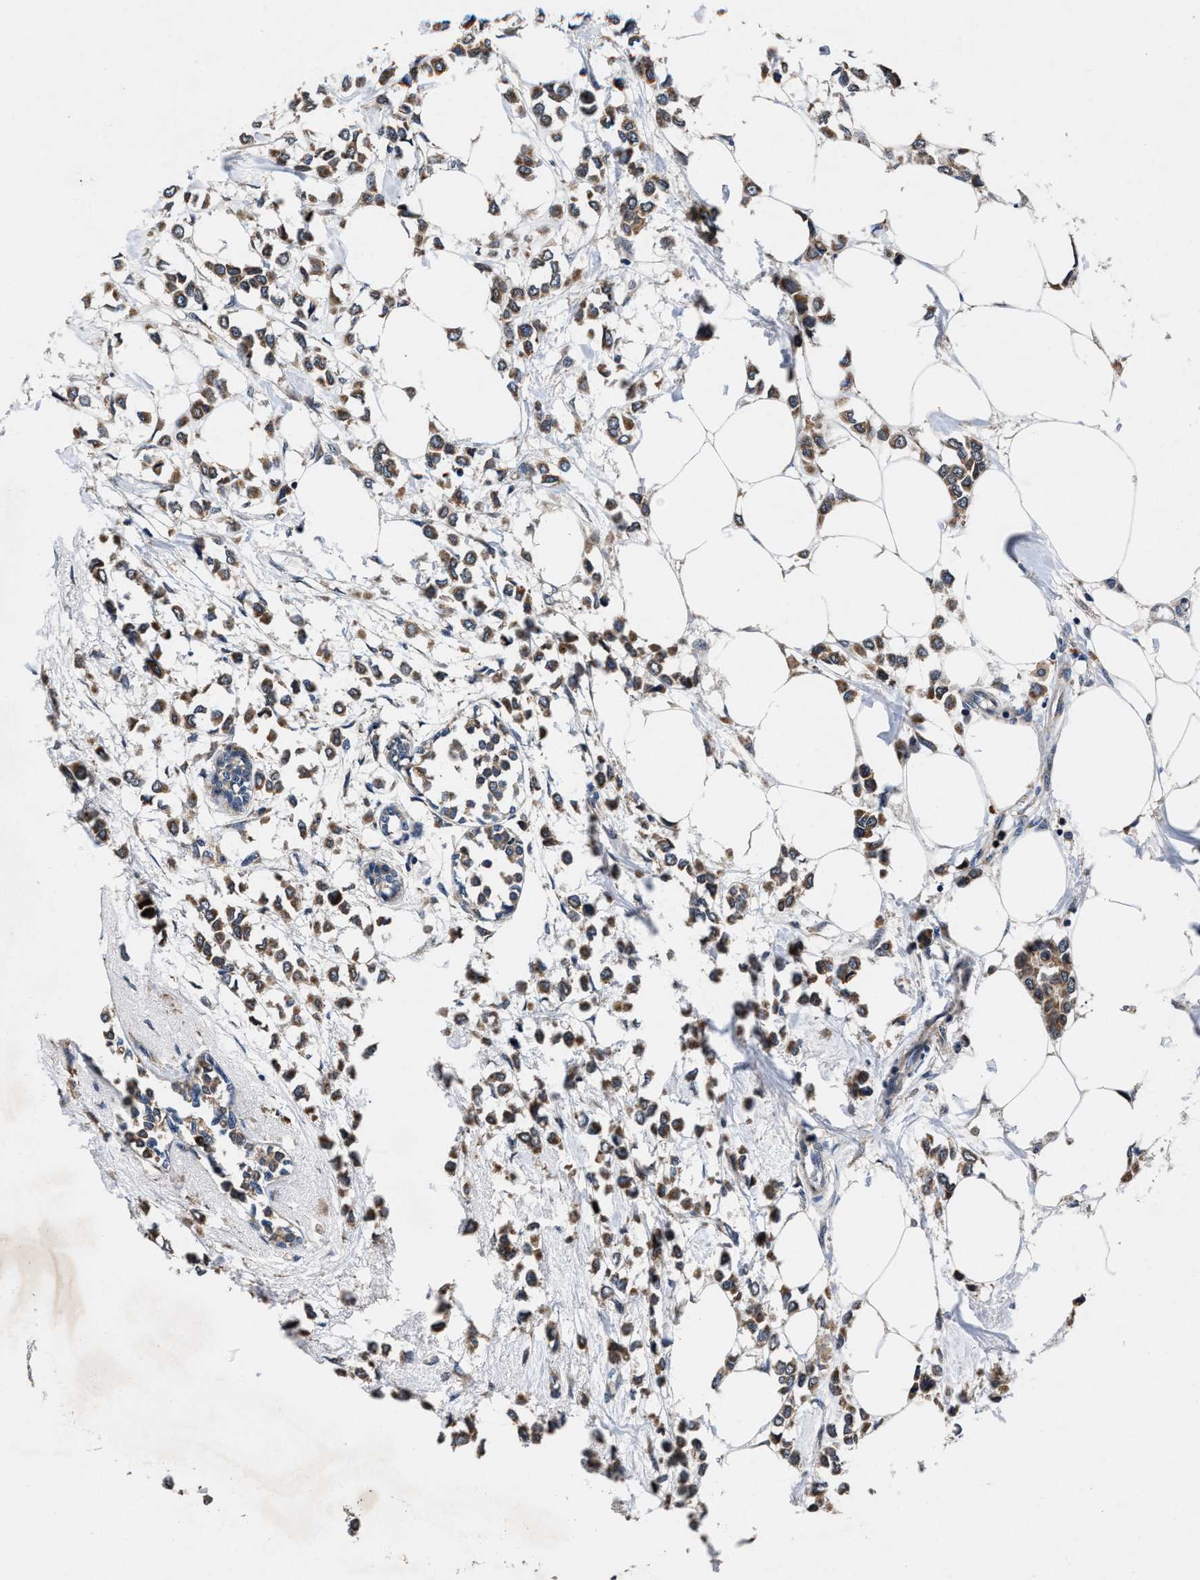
{"staining": {"intensity": "moderate", "quantity": ">75%", "location": "cytoplasmic/membranous"}, "tissue": "breast cancer", "cell_type": "Tumor cells", "image_type": "cancer", "snomed": [{"axis": "morphology", "description": "Lobular carcinoma"}, {"axis": "topography", "description": "Breast"}], "caption": "Approximately >75% of tumor cells in breast lobular carcinoma show moderate cytoplasmic/membranous protein staining as visualized by brown immunohistochemical staining.", "gene": "TMEM53", "patient": {"sex": "female", "age": 51}}